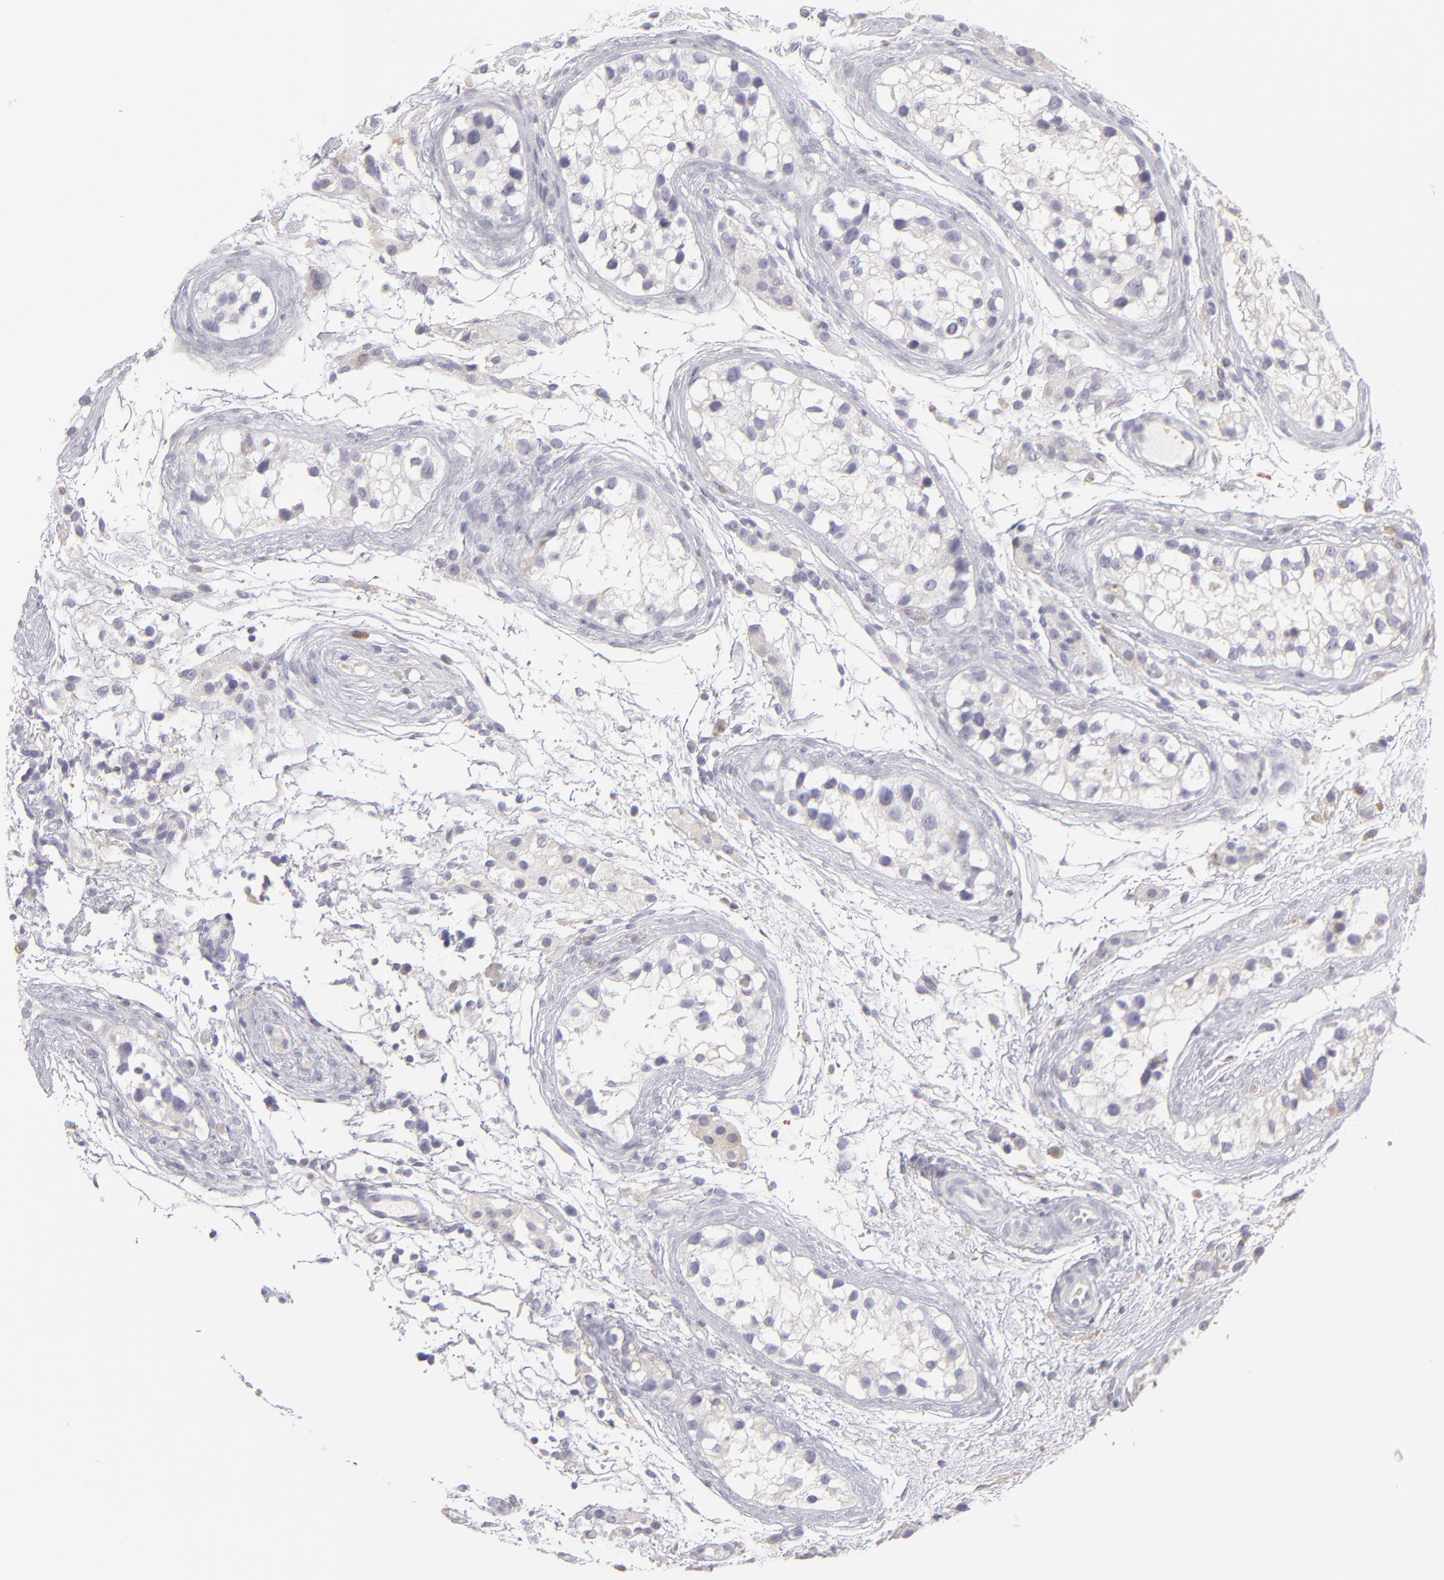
{"staining": {"intensity": "negative", "quantity": "none", "location": "none"}, "tissue": "testis cancer", "cell_type": "Tumor cells", "image_type": "cancer", "snomed": [{"axis": "morphology", "description": "Seminoma, NOS"}, {"axis": "topography", "description": "Testis"}], "caption": "DAB (3,3'-diaminobenzidine) immunohistochemical staining of testis seminoma demonstrates no significant staining in tumor cells.", "gene": "CALR", "patient": {"sex": "male", "age": 25}}